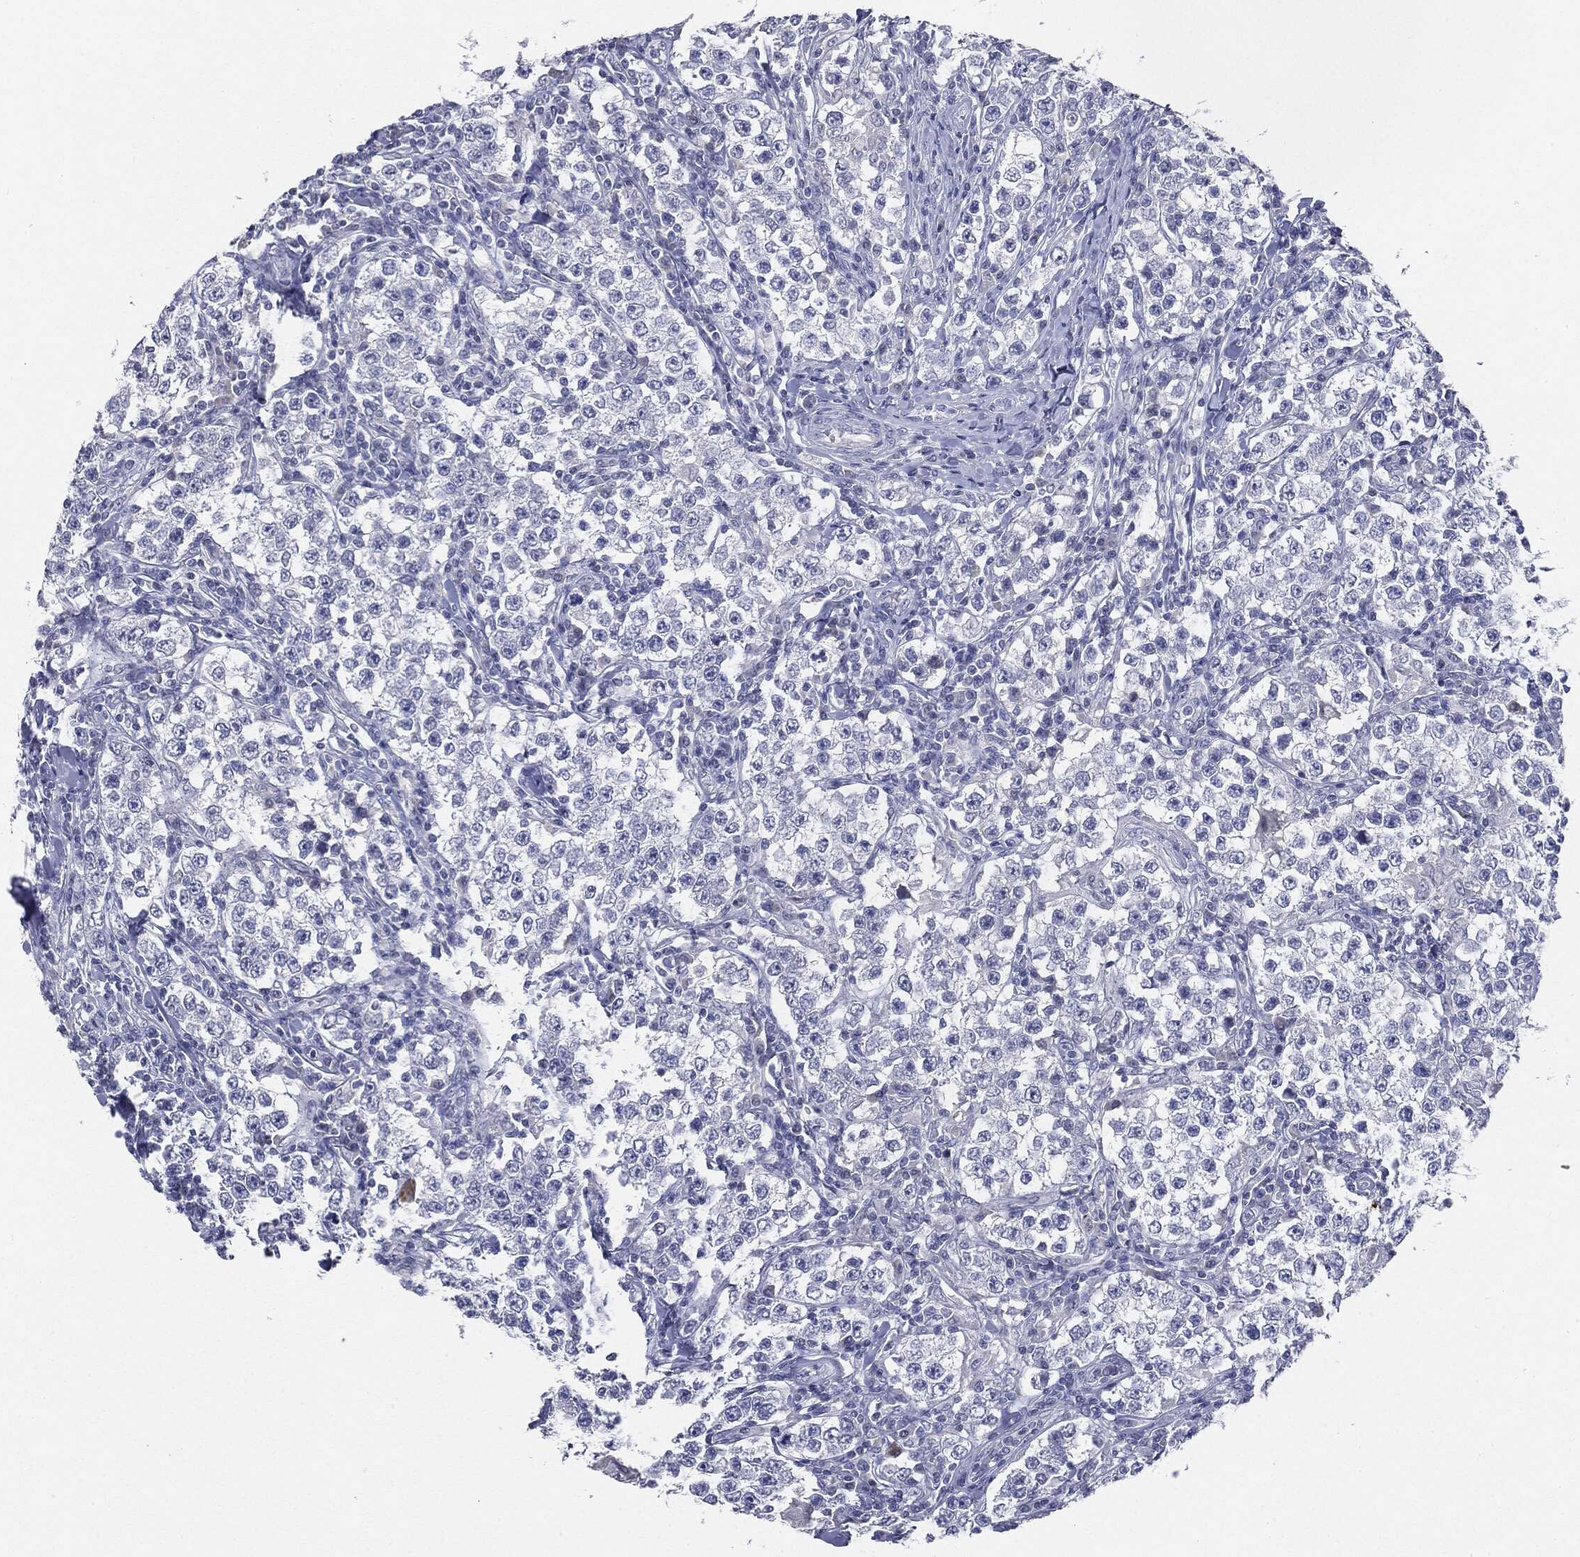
{"staining": {"intensity": "negative", "quantity": "none", "location": "none"}, "tissue": "testis cancer", "cell_type": "Tumor cells", "image_type": "cancer", "snomed": [{"axis": "morphology", "description": "Seminoma, NOS"}, {"axis": "morphology", "description": "Carcinoma, Embryonal, NOS"}, {"axis": "topography", "description": "Testis"}], "caption": "DAB (3,3'-diaminobenzidine) immunohistochemical staining of embryonal carcinoma (testis) displays no significant expression in tumor cells. (IHC, brightfield microscopy, high magnification).", "gene": "CGB1", "patient": {"sex": "male", "age": 41}}